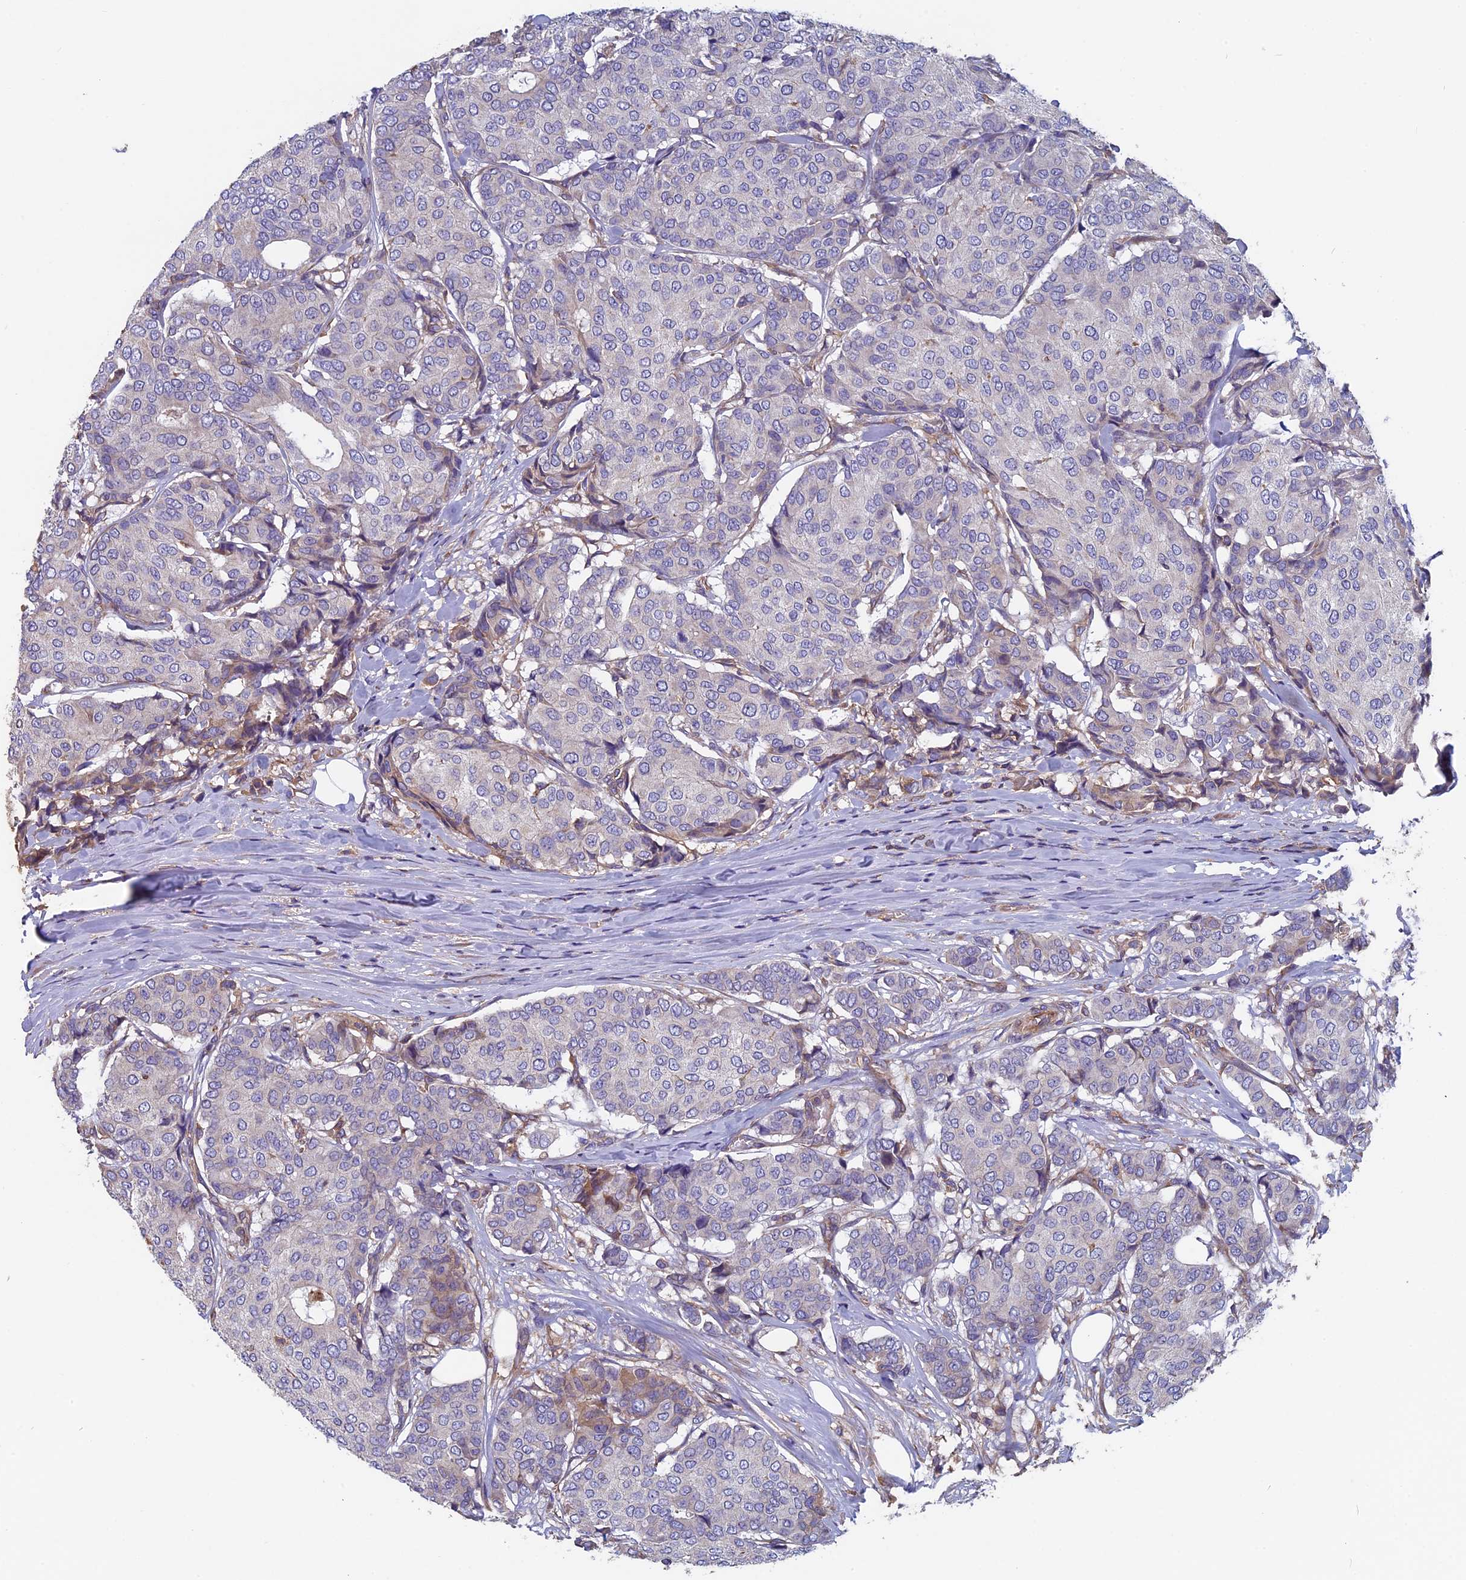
{"staining": {"intensity": "negative", "quantity": "none", "location": "none"}, "tissue": "breast cancer", "cell_type": "Tumor cells", "image_type": "cancer", "snomed": [{"axis": "morphology", "description": "Duct carcinoma"}, {"axis": "topography", "description": "Breast"}], "caption": "The immunohistochemistry (IHC) histopathology image has no significant positivity in tumor cells of intraductal carcinoma (breast) tissue. (Stains: DAB (3,3'-diaminobenzidine) immunohistochemistry (IHC) with hematoxylin counter stain, Microscopy: brightfield microscopy at high magnification).", "gene": "CCDC153", "patient": {"sex": "female", "age": 75}}